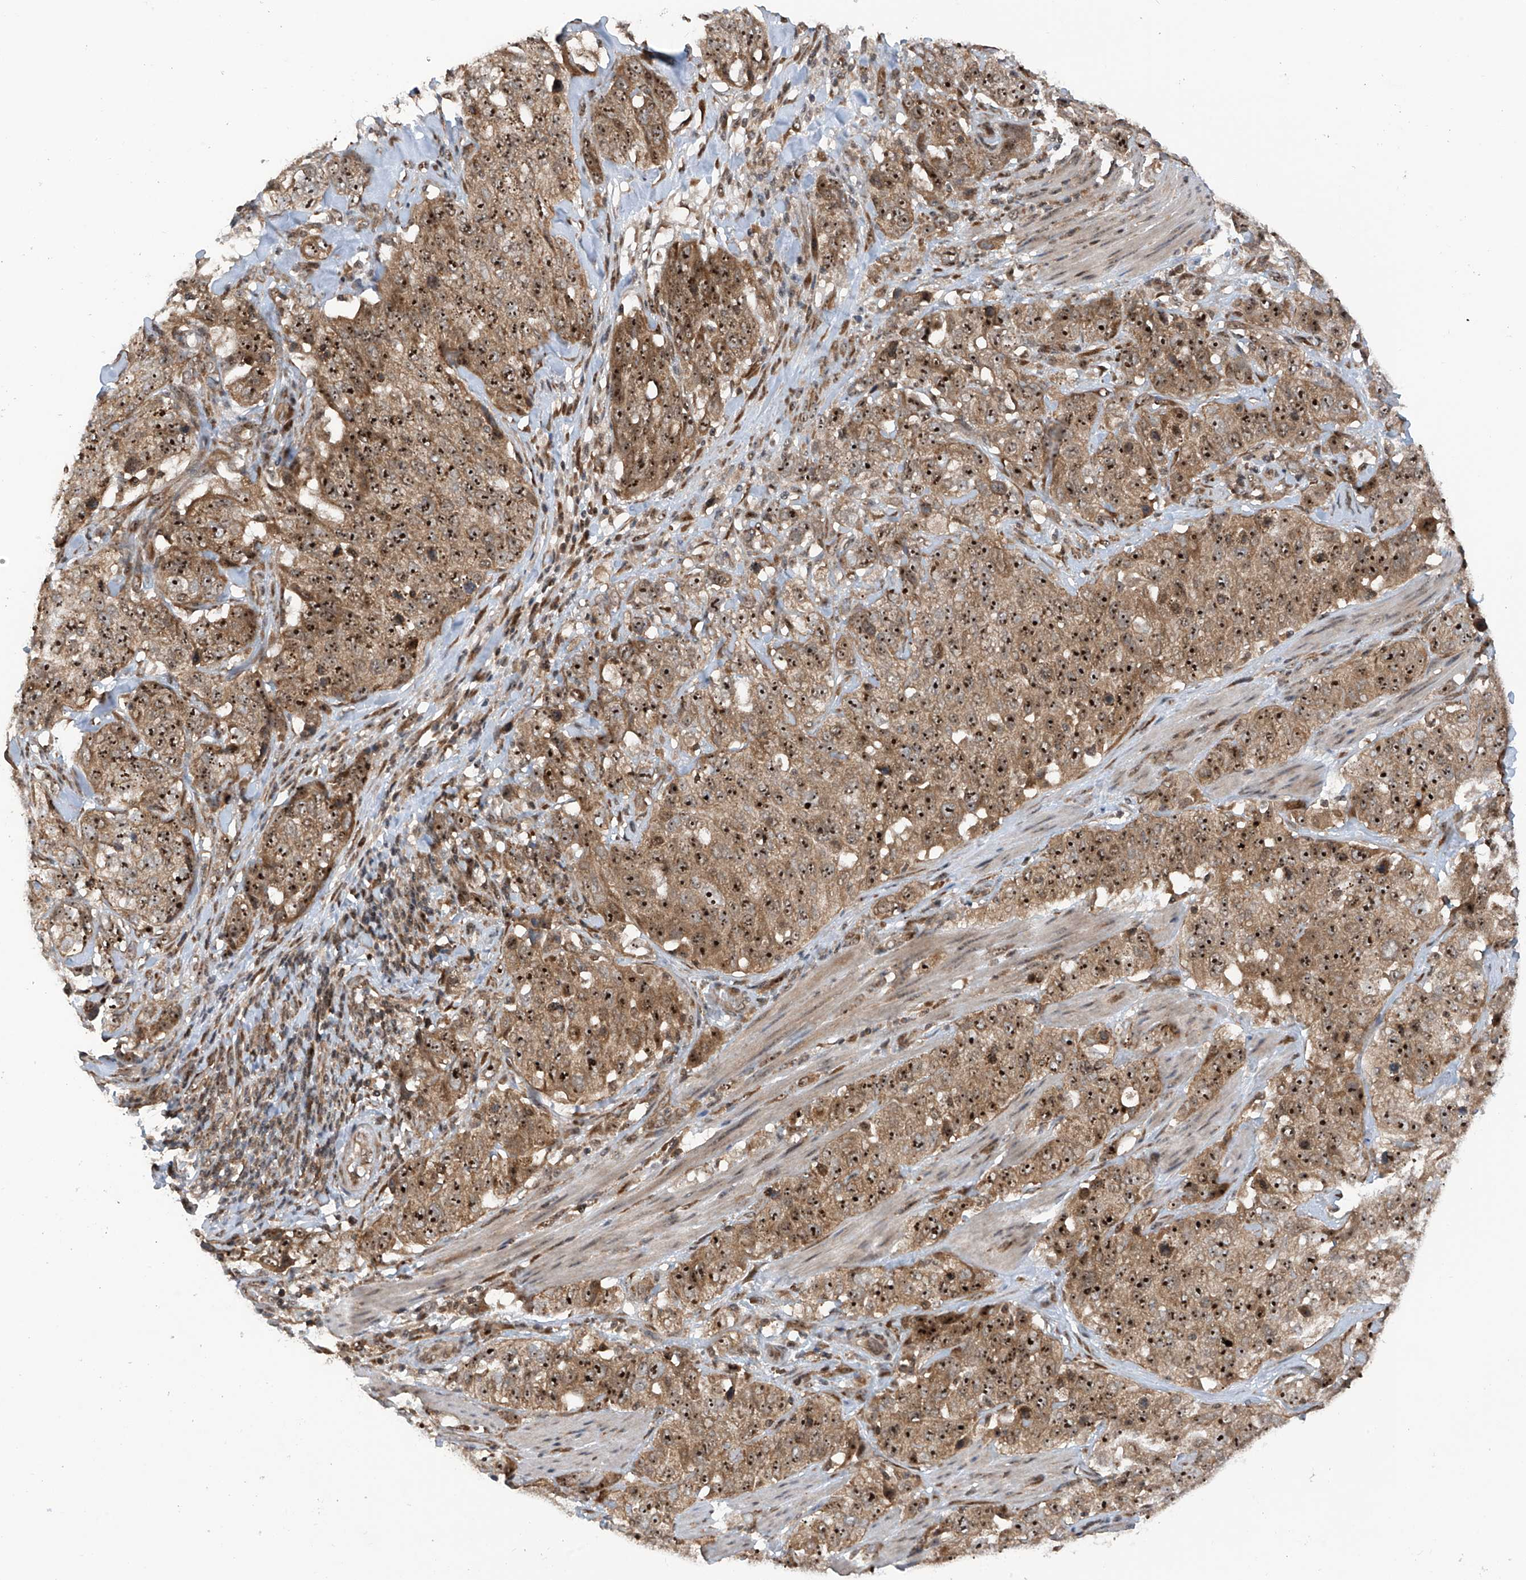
{"staining": {"intensity": "strong", "quantity": ">75%", "location": "cytoplasmic/membranous,nuclear"}, "tissue": "stomach cancer", "cell_type": "Tumor cells", "image_type": "cancer", "snomed": [{"axis": "morphology", "description": "Adenocarcinoma, NOS"}, {"axis": "topography", "description": "Stomach"}], "caption": "Stomach cancer (adenocarcinoma) stained with DAB immunohistochemistry (IHC) reveals high levels of strong cytoplasmic/membranous and nuclear positivity in about >75% of tumor cells.", "gene": "C1orf131", "patient": {"sex": "male", "age": 48}}